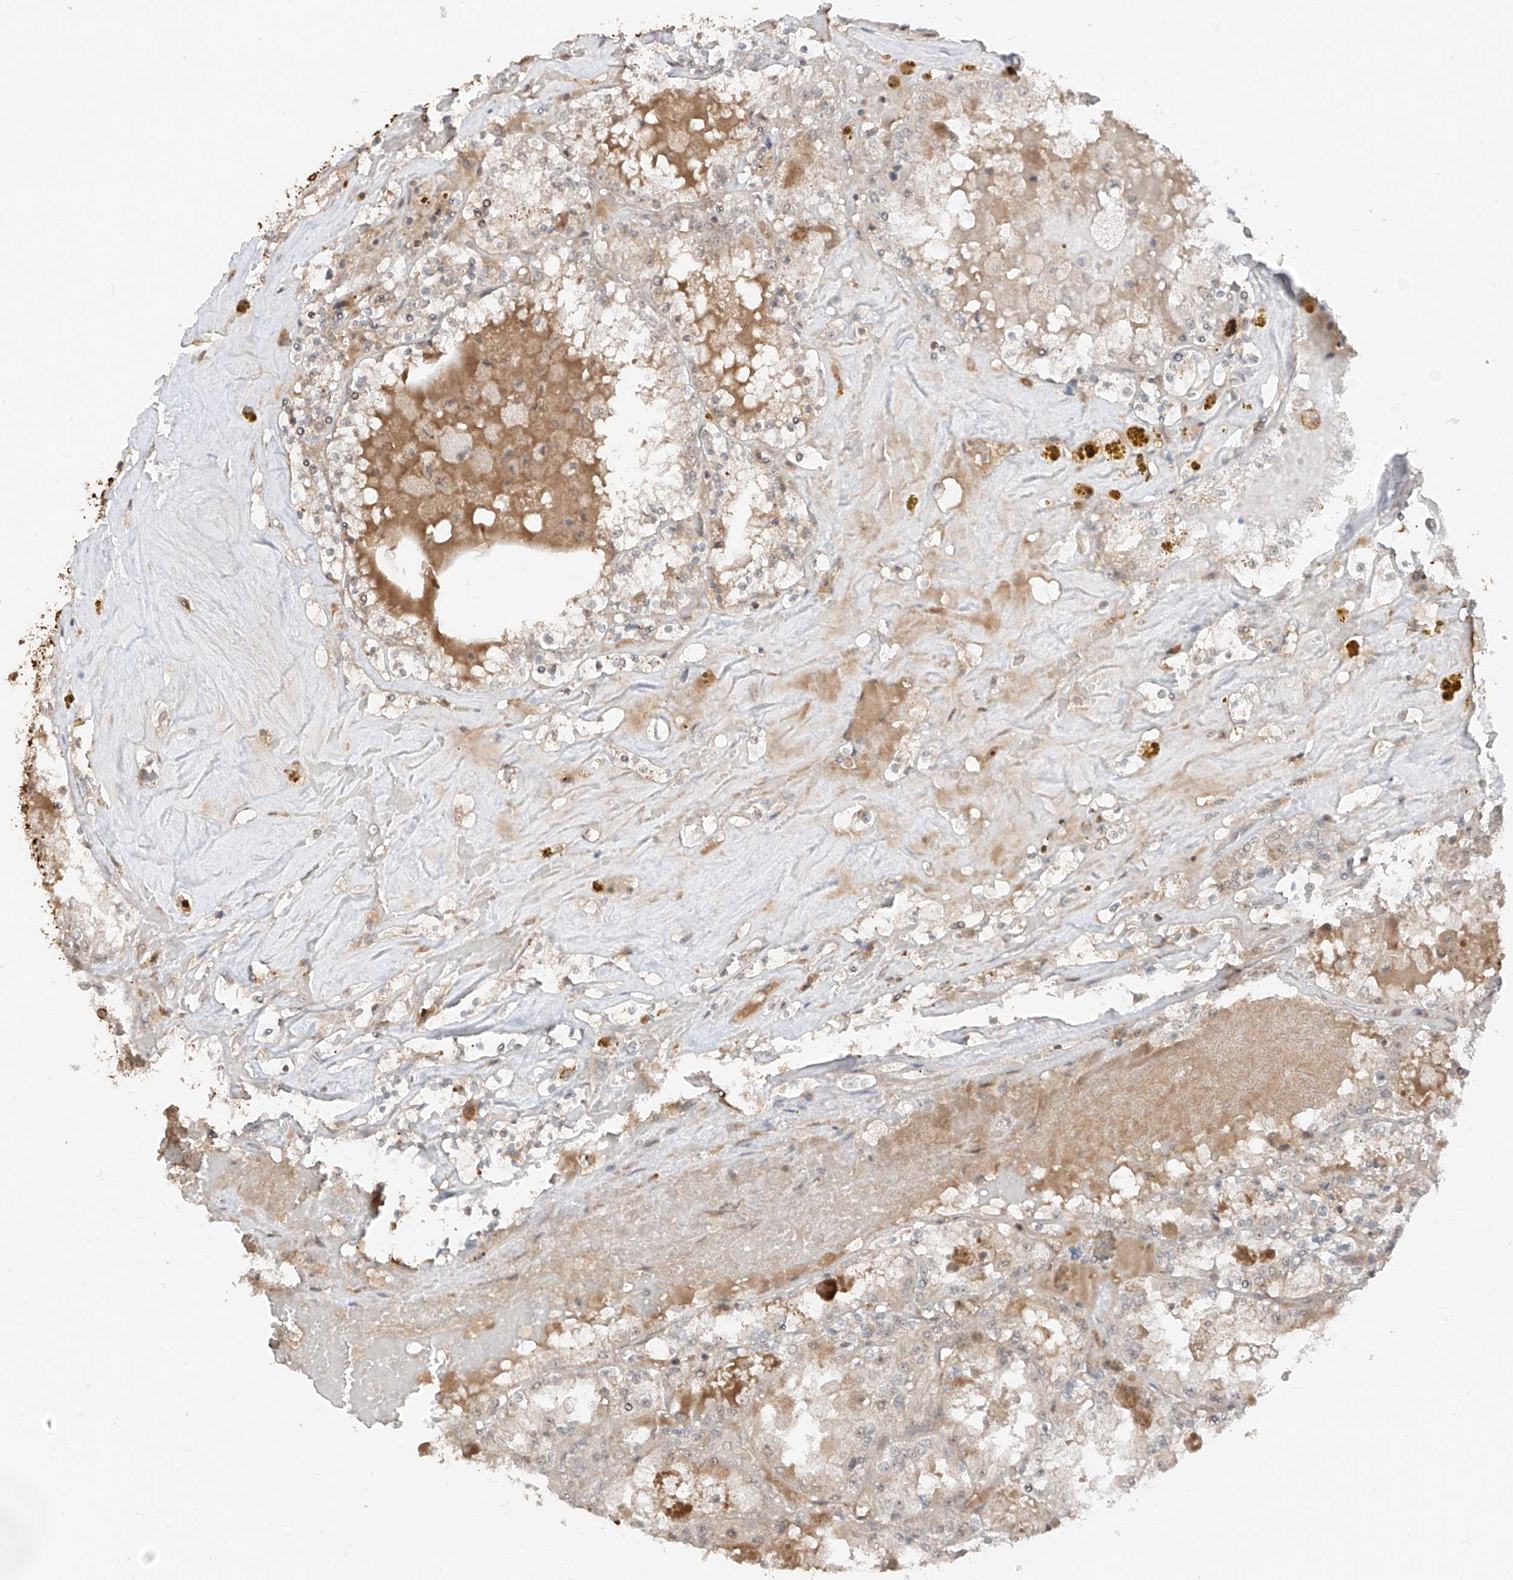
{"staining": {"intensity": "negative", "quantity": "none", "location": "none"}, "tissue": "renal cancer", "cell_type": "Tumor cells", "image_type": "cancer", "snomed": [{"axis": "morphology", "description": "Adenocarcinoma, NOS"}, {"axis": "topography", "description": "Kidney"}], "caption": "High magnification brightfield microscopy of renal adenocarcinoma stained with DAB (brown) and counterstained with hematoxylin (blue): tumor cells show no significant positivity.", "gene": "COLGALT2", "patient": {"sex": "female", "age": 56}}